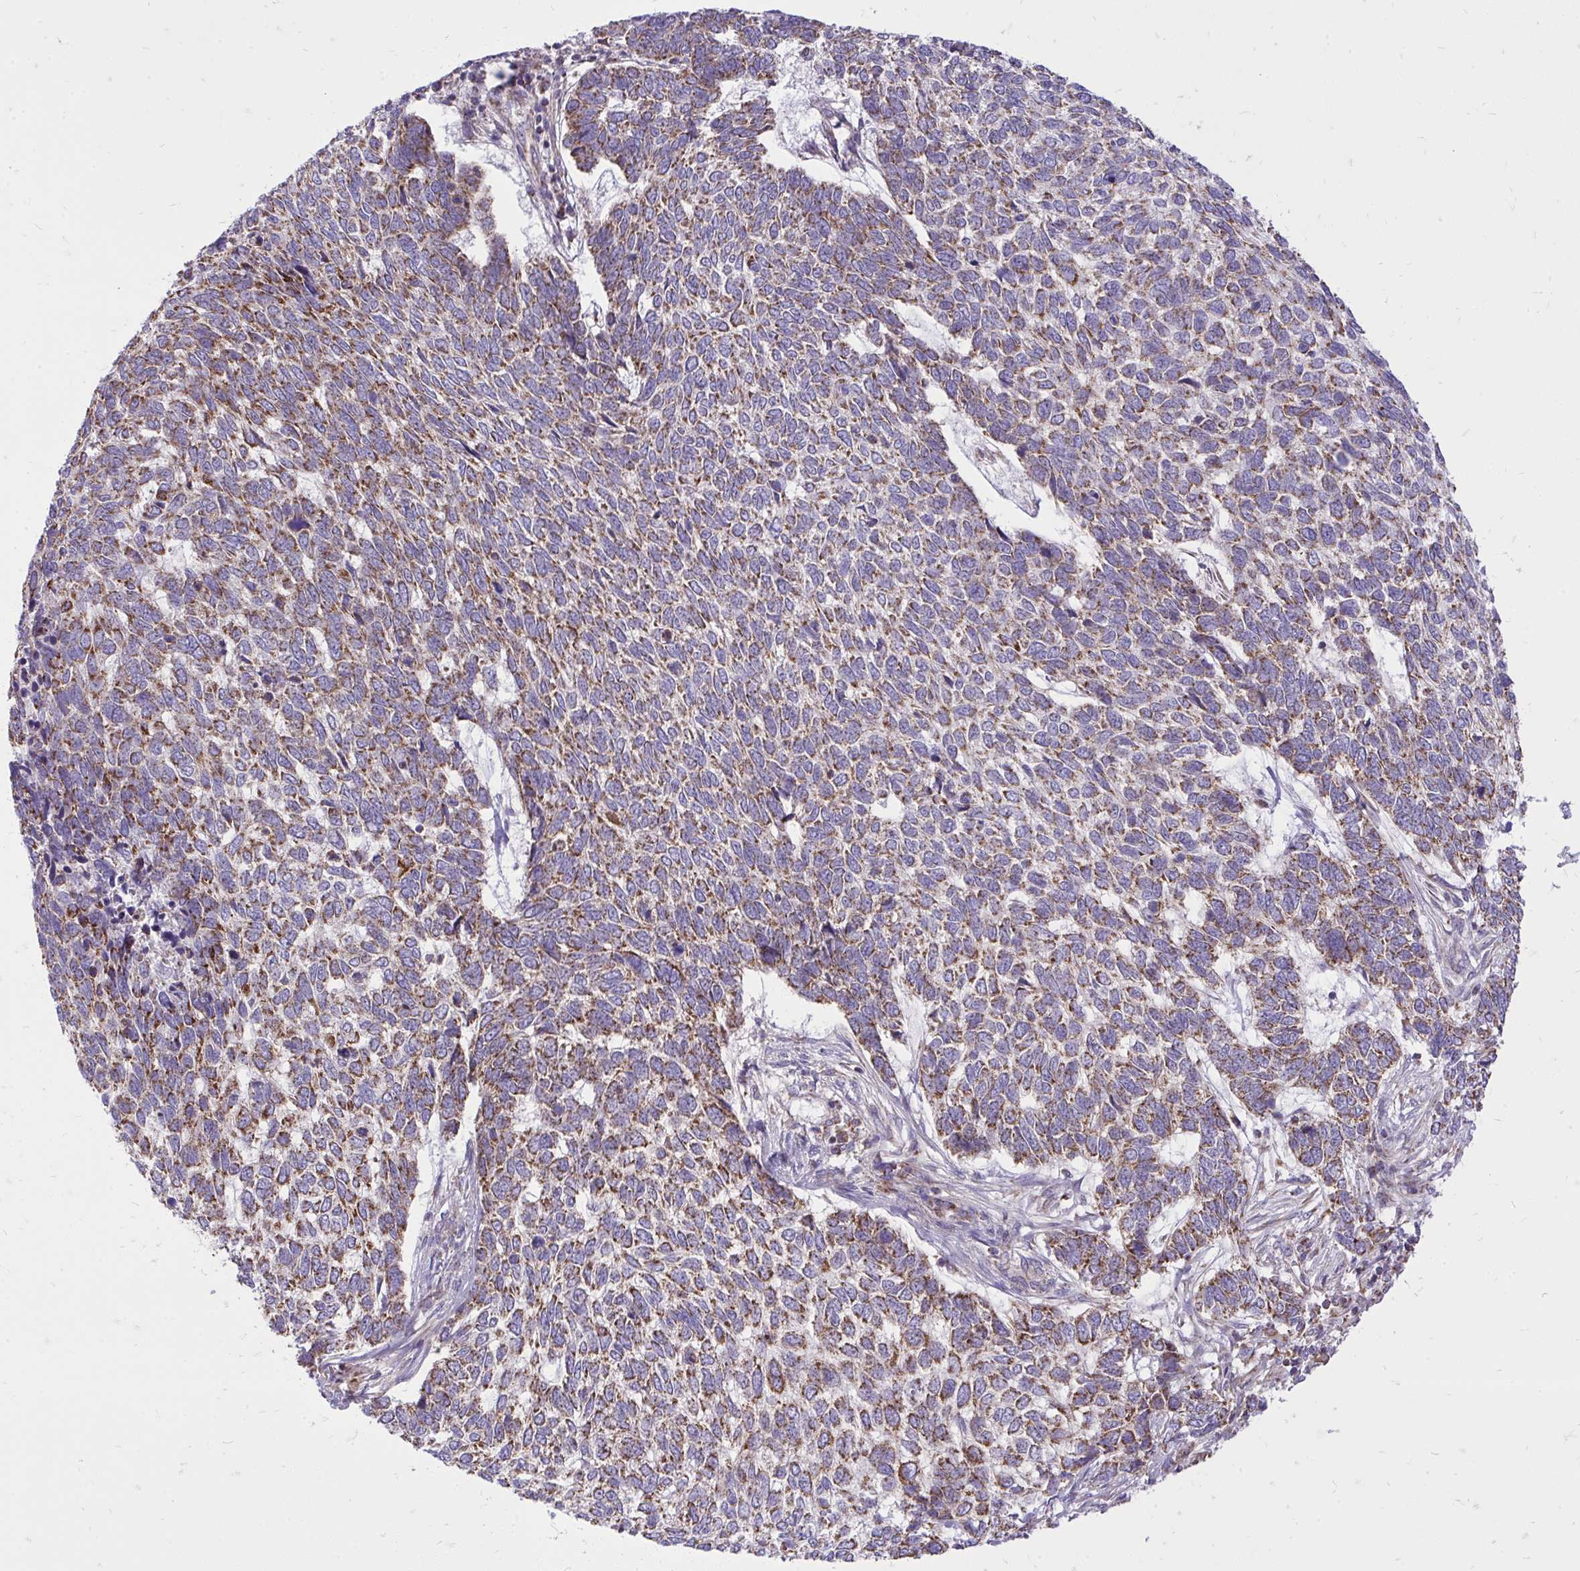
{"staining": {"intensity": "moderate", "quantity": ">75%", "location": "cytoplasmic/membranous"}, "tissue": "skin cancer", "cell_type": "Tumor cells", "image_type": "cancer", "snomed": [{"axis": "morphology", "description": "Basal cell carcinoma"}, {"axis": "topography", "description": "Skin"}], "caption": "A photomicrograph of human skin basal cell carcinoma stained for a protein reveals moderate cytoplasmic/membranous brown staining in tumor cells.", "gene": "SPTBN2", "patient": {"sex": "female", "age": 65}}